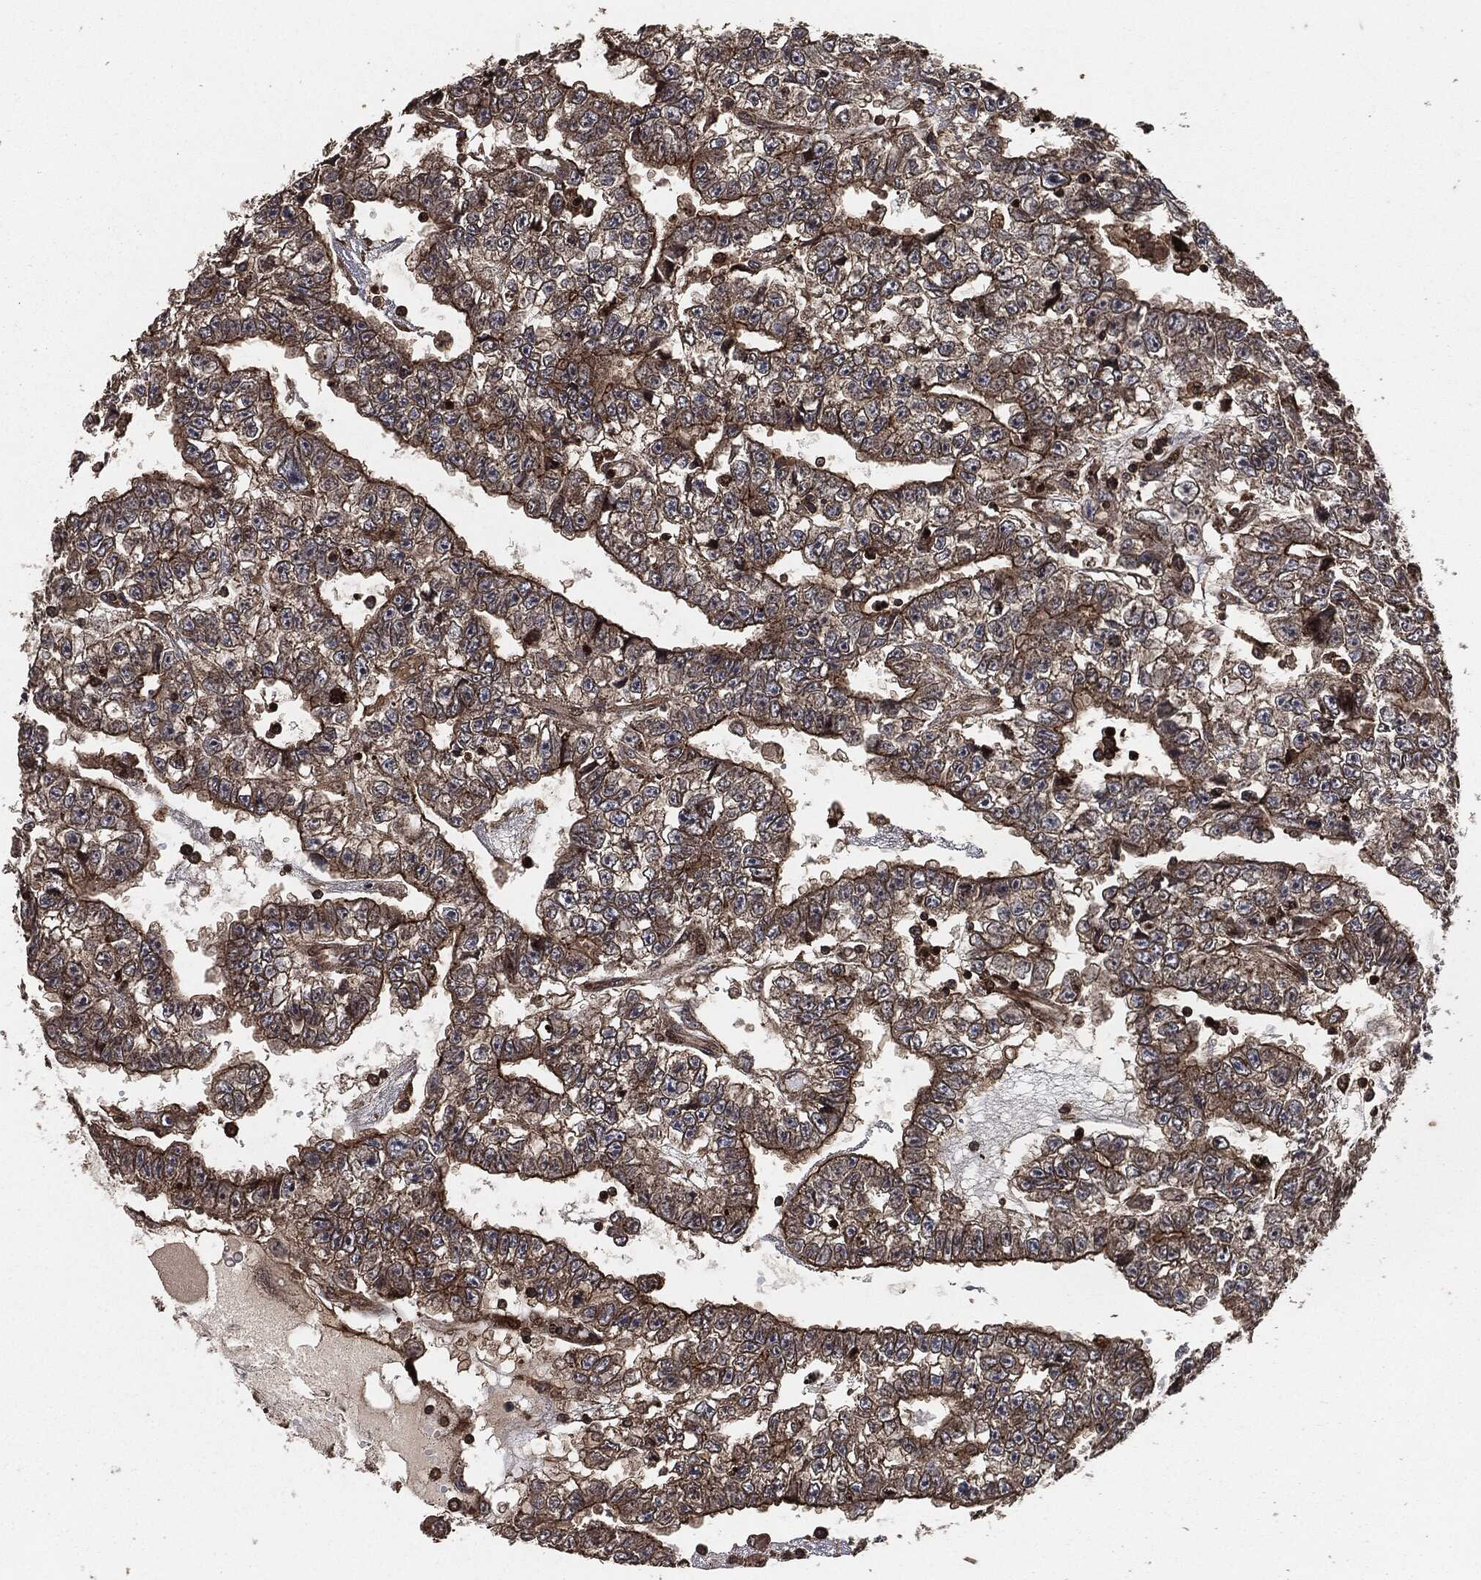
{"staining": {"intensity": "moderate", "quantity": ">75%", "location": "cytoplasmic/membranous"}, "tissue": "testis cancer", "cell_type": "Tumor cells", "image_type": "cancer", "snomed": [{"axis": "morphology", "description": "Carcinoma, Embryonal, NOS"}, {"axis": "topography", "description": "Testis"}], "caption": "High-power microscopy captured an immunohistochemistry (IHC) photomicrograph of testis cancer, revealing moderate cytoplasmic/membranous positivity in approximately >75% of tumor cells. Using DAB (3,3'-diaminobenzidine) (brown) and hematoxylin (blue) stains, captured at high magnification using brightfield microscopy.", "gene": "IFIT1", "patient": {"sex": "male", "age": 25}}